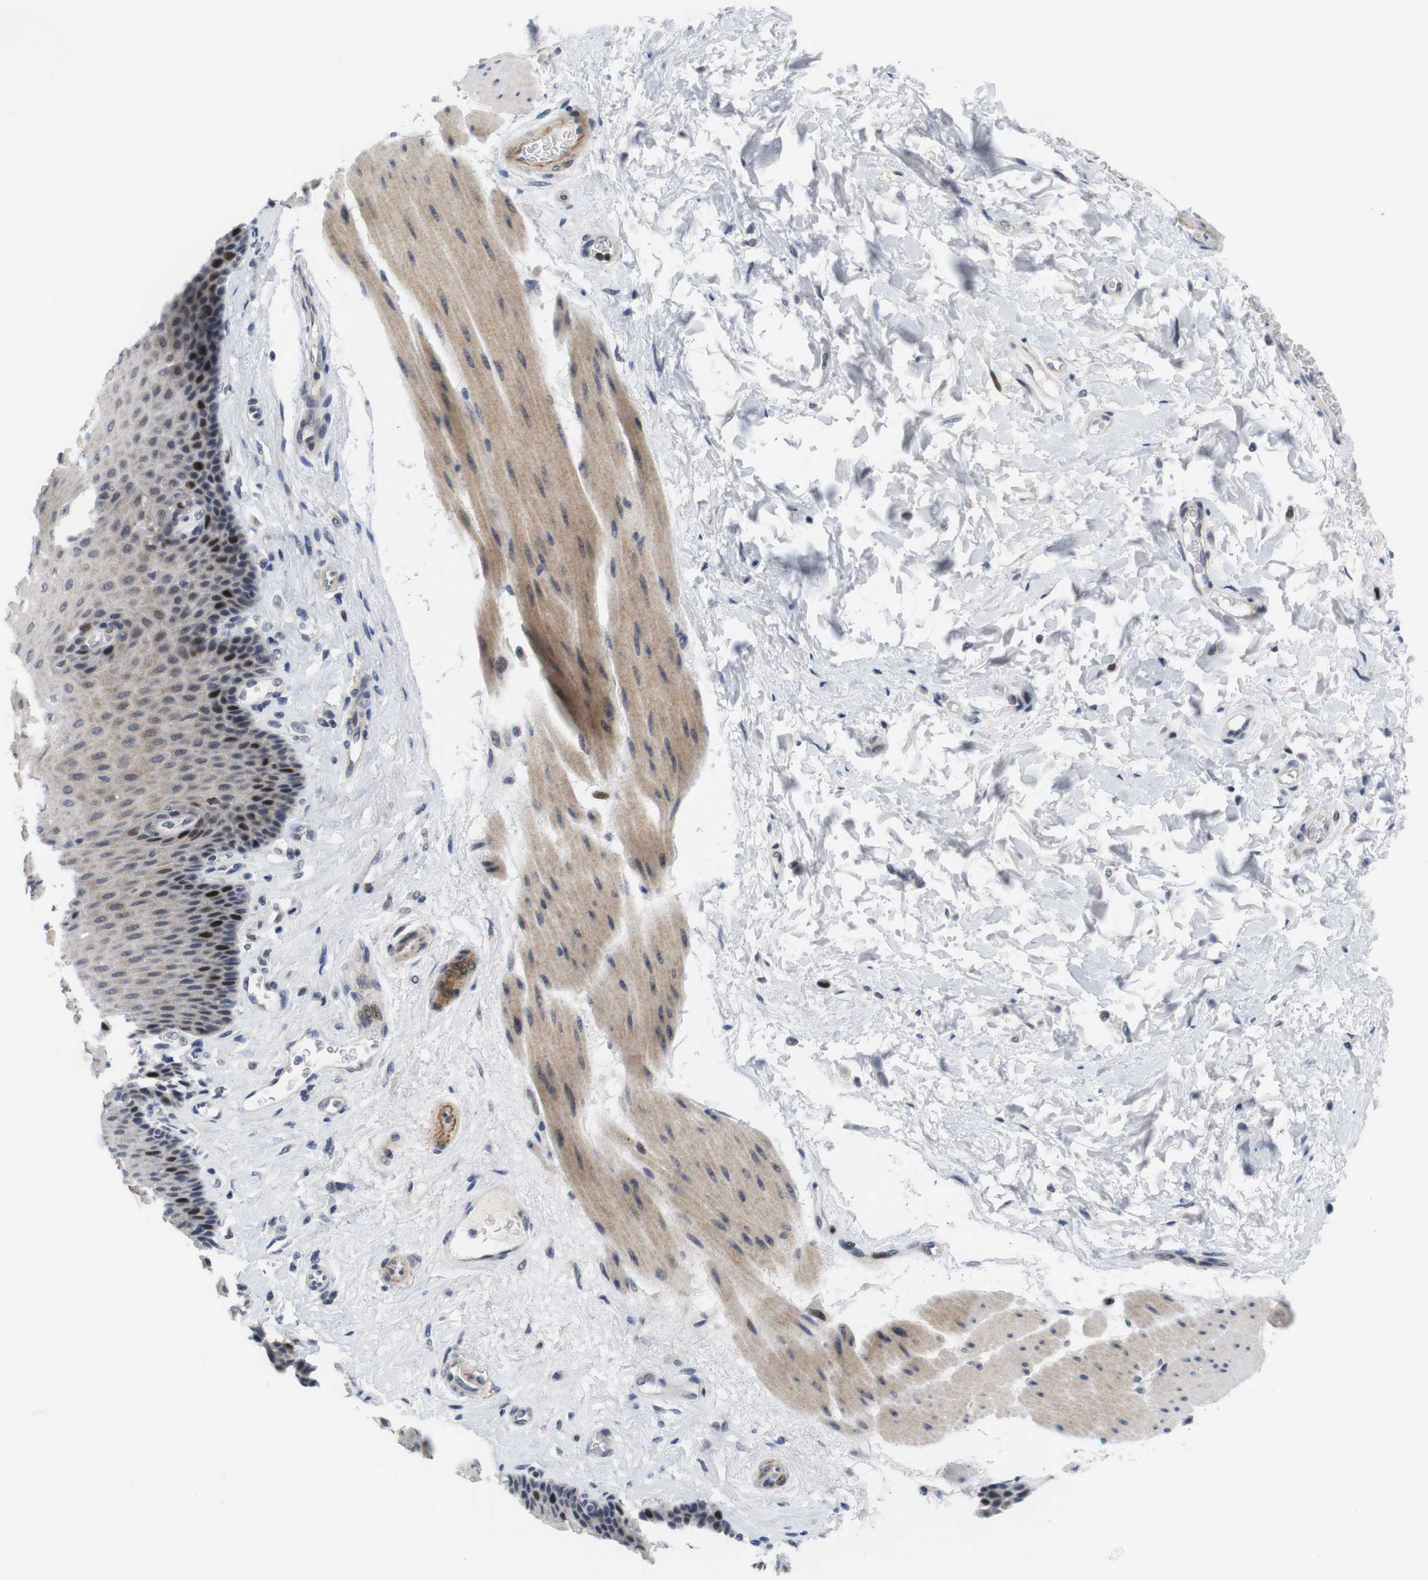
{"staining": {"intensity": "strong", "quantity": "<25%", "location": "nuclear"}, "tissue": "esophagus", "cell_type": "Squamous epithelial cells", "image_type": "normal", "snomed": [{"axis": "morphology", "description": "Normal tissue, NOS"}, {"axis": "topography", "description": "Esophagus"}], "caption": "Immunohistochemical staining of normal esophagus reveals medium levels of strong nuclear positivity in approximately <25% of squamous epithelial cells.", "gene": "SKP2", "patient": {"sex": "female", "age": 72}}